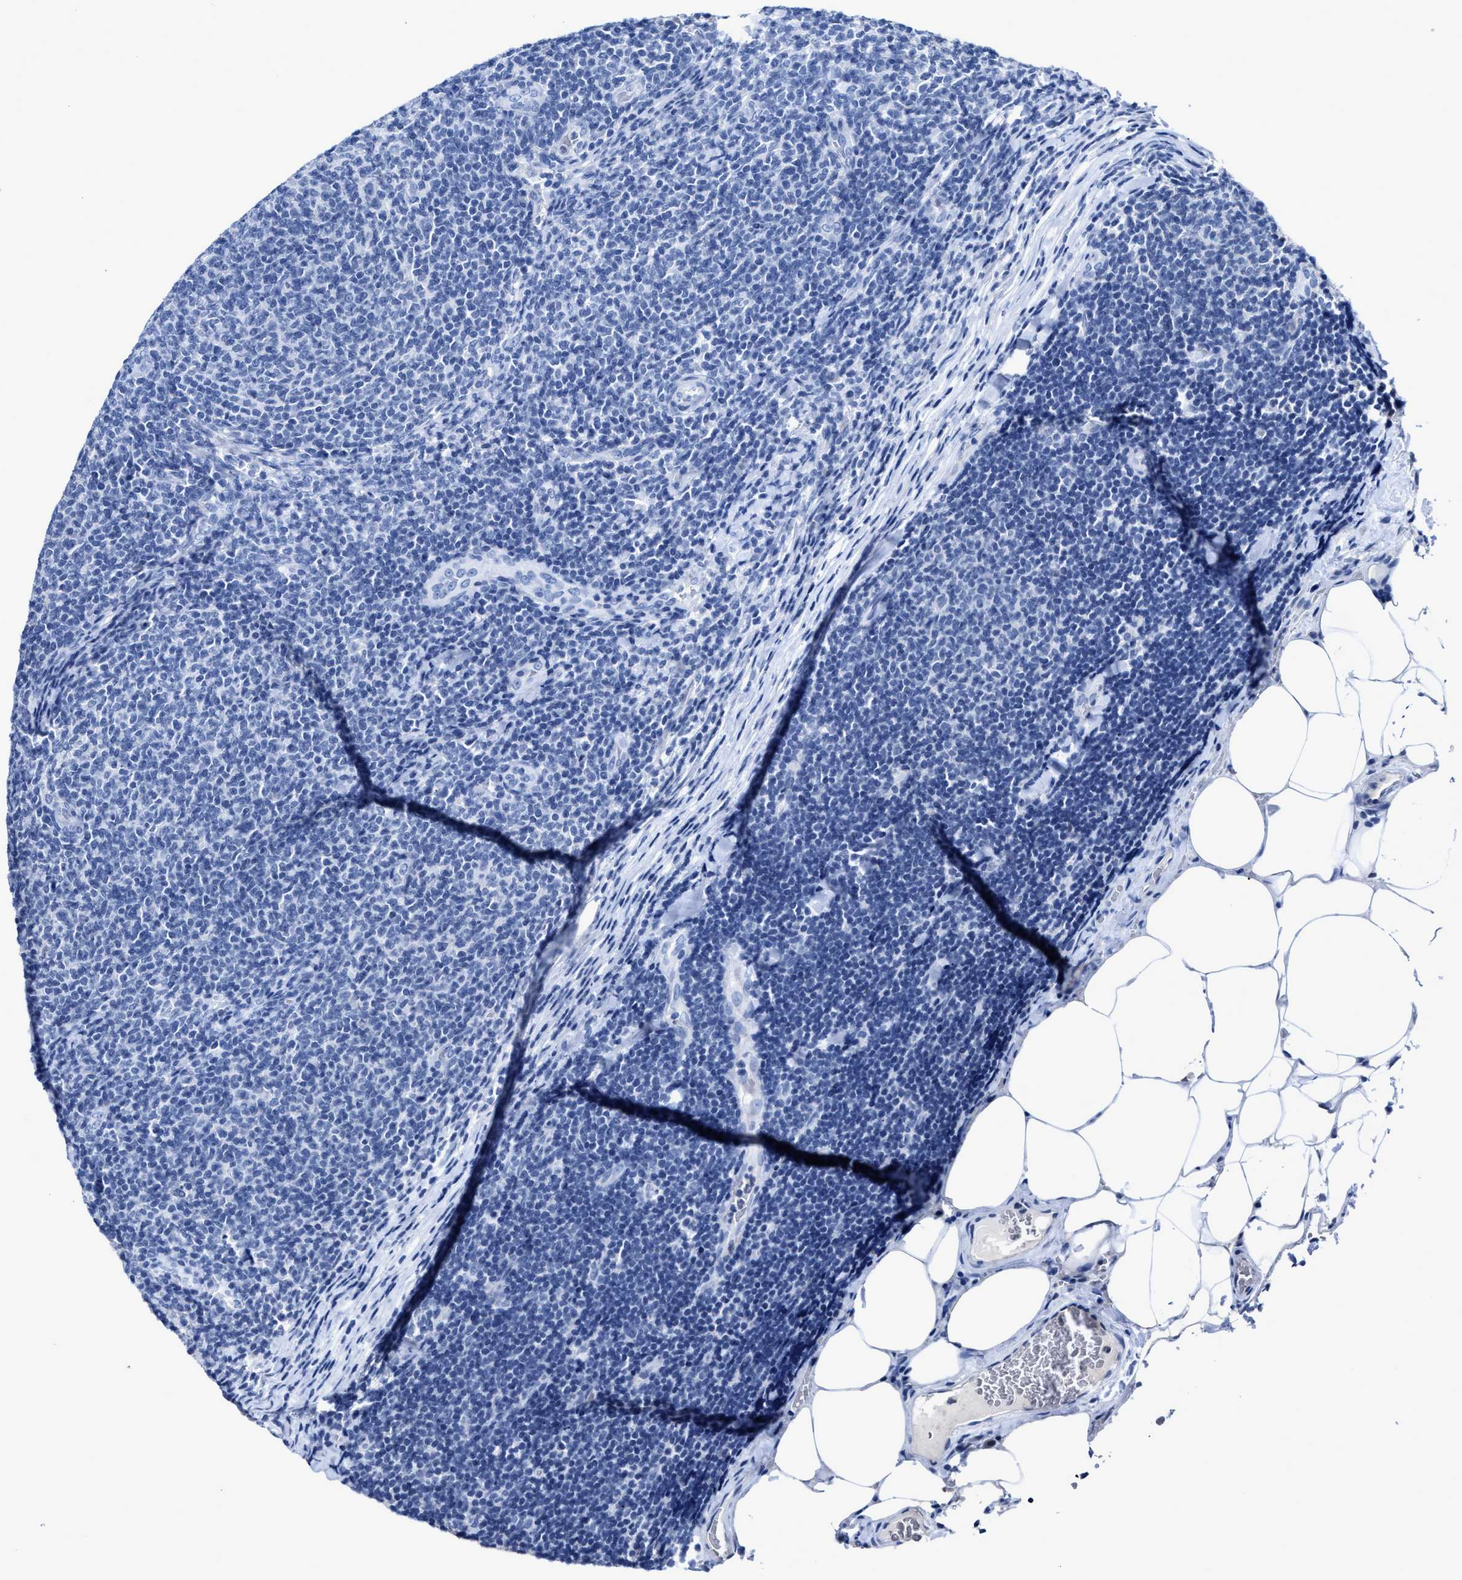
{"staining": {"intensity": "negative", "quantity": "none", "location": "none"}, "tissue": "lymphoma", "cell_type": "Tumor cells", "image_type": "cancer", "snomed": [{"axis": "morphology", "description": "Malignant lymphoma, non-Hodgkin's type, Low grade"}, {"axis": "topography", "description": "Lymph node"}], "caption": "This is a histopathology image of immunohistochemistry (IHC) staining of lymphoma, which shows no expression in tumor cells.", "gene": "CEACAM5", "patient": {"sex": "male", "age": 66}}